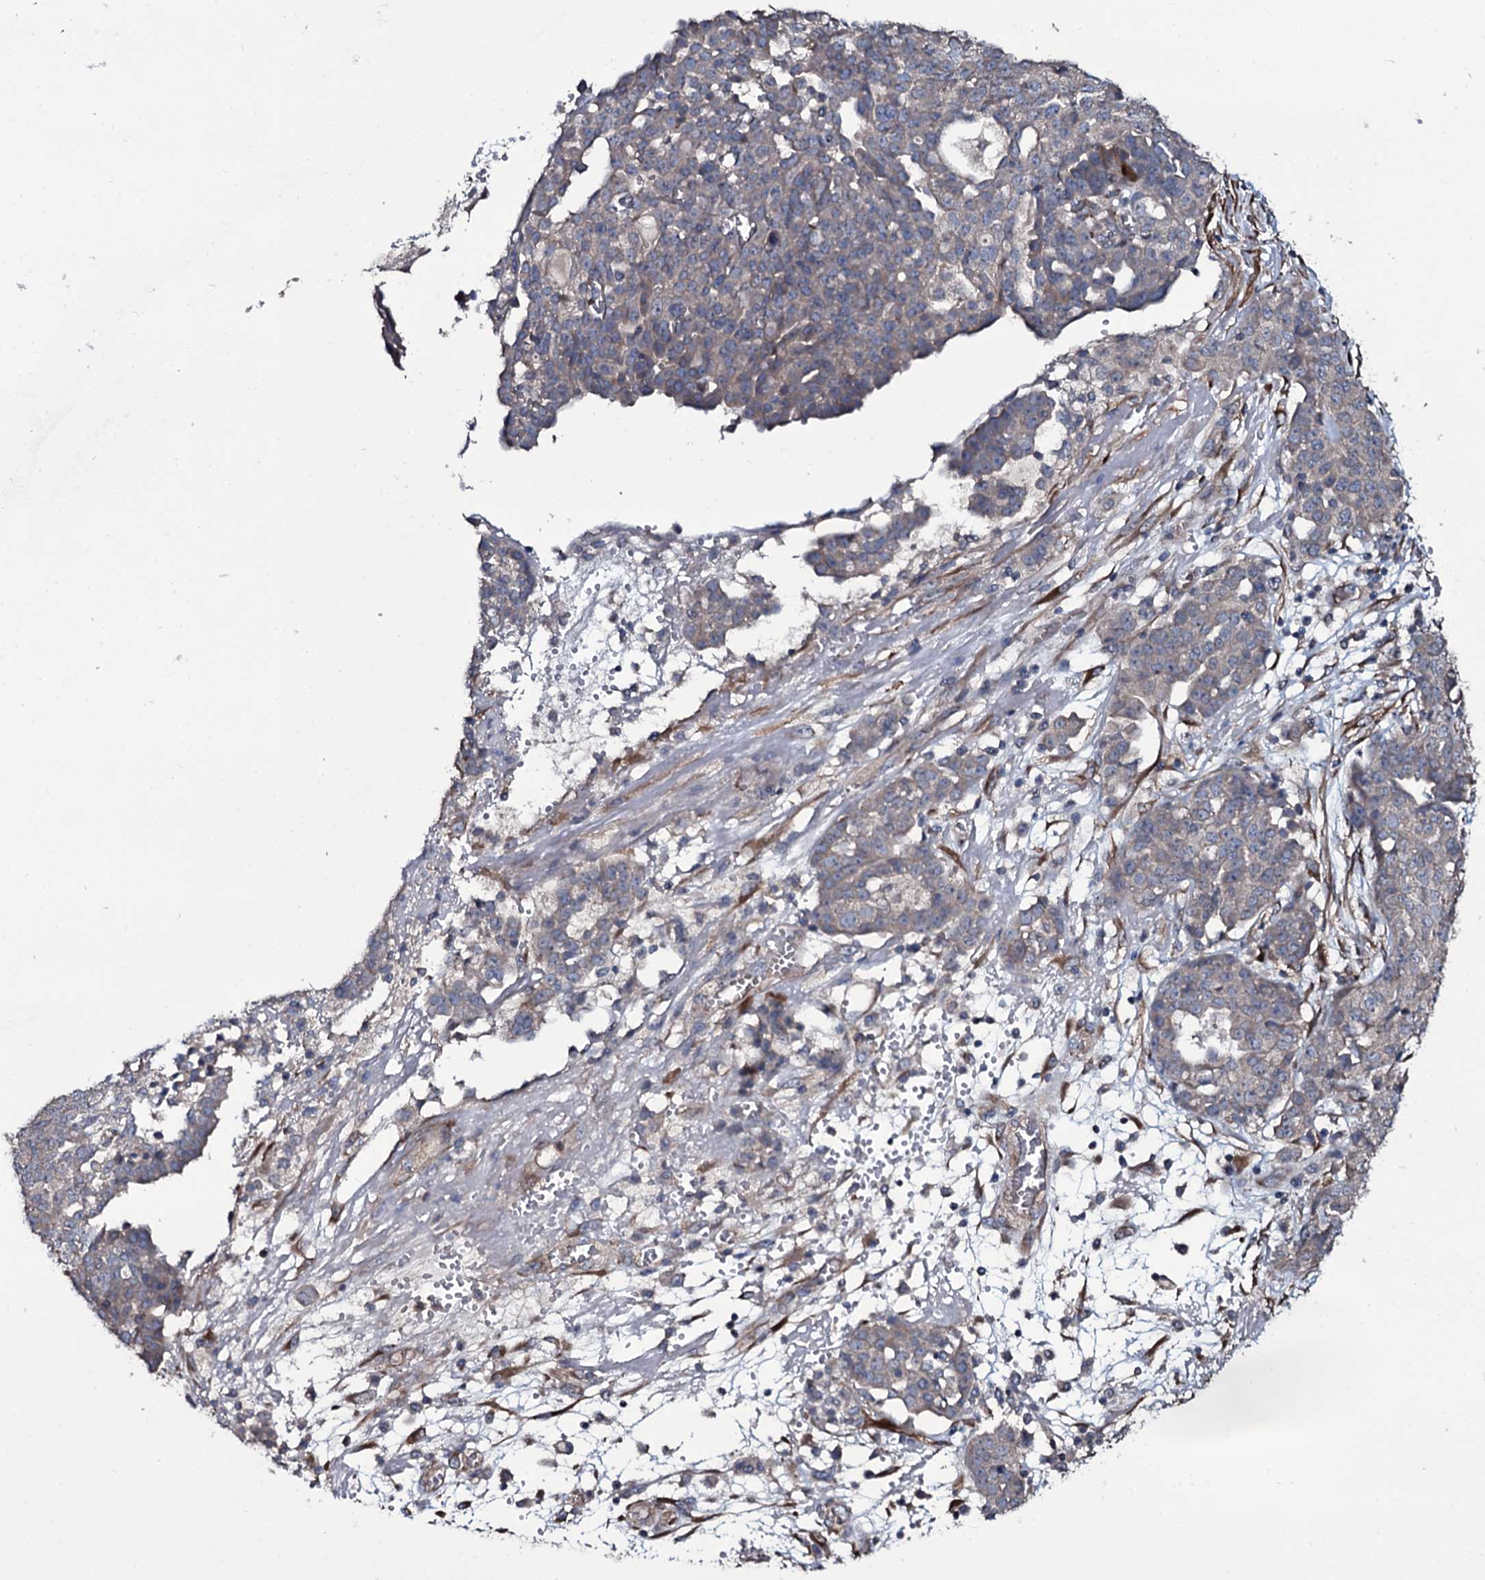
{"staining": {"intensity": "weak", "quantity": "25%-75%", "location": "cytoplasmic/membranous"}, "tissue": "ovarian cancer", "cell_type": "Tumor cells", "image_type": "cancer", "snomed": [{"axis": "morphology", "description": "Cystadenocarcinoma, serous, NOS"}, {"axis": "topography", "description": "Soft tissue"}, {"axis": "topography", "description": "Ovary"}], "caption": "Tumor cells exhibit low levels of weak cytoplasmic/membranous positivity in approximately 25%-75% of cells in human ovarian cancer (serous cystadenocarcinoma).", "gene": "WIPF3", "patient": {"sex": "female", "age": 57}}